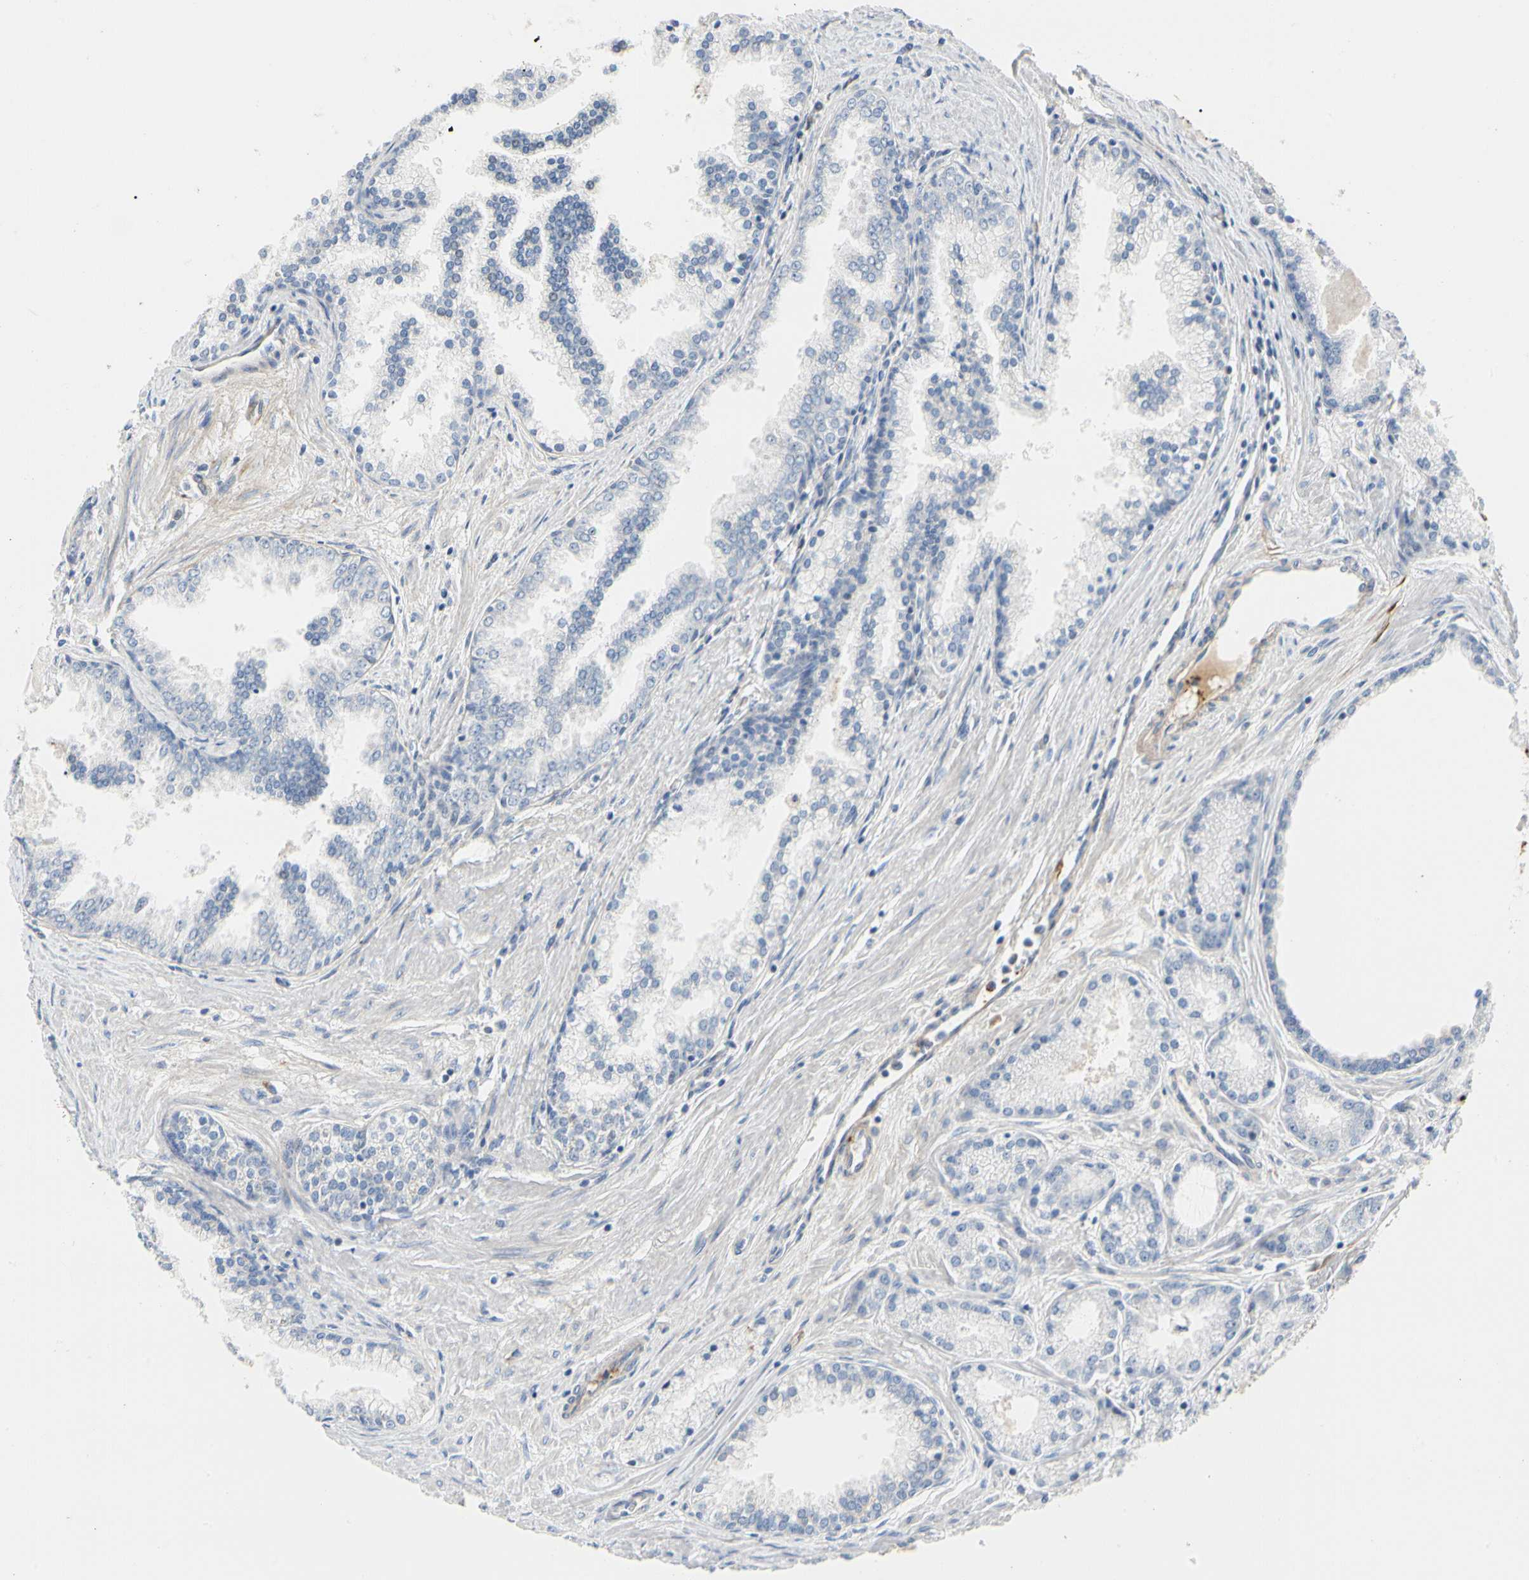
{"staining": {"intensity": "negative", "quantity": "none", "location": "none"}, "tissue": "prostate cancer", "cell_type": "Tumor cells", "image_type": "cancer", "snomed": [{"axis": "morphology", "description": "Adenocarcinoma, High grade"}, {"axis": "topography", "description": "Prostate"}], "caption": "Immunohistochemical staining of human prostate adenocarcinoma (high-grade) demonstrates no significant positivity in tumor cells.", "gene": "FGB", "patient": {"sex": "male", "age": 61}}